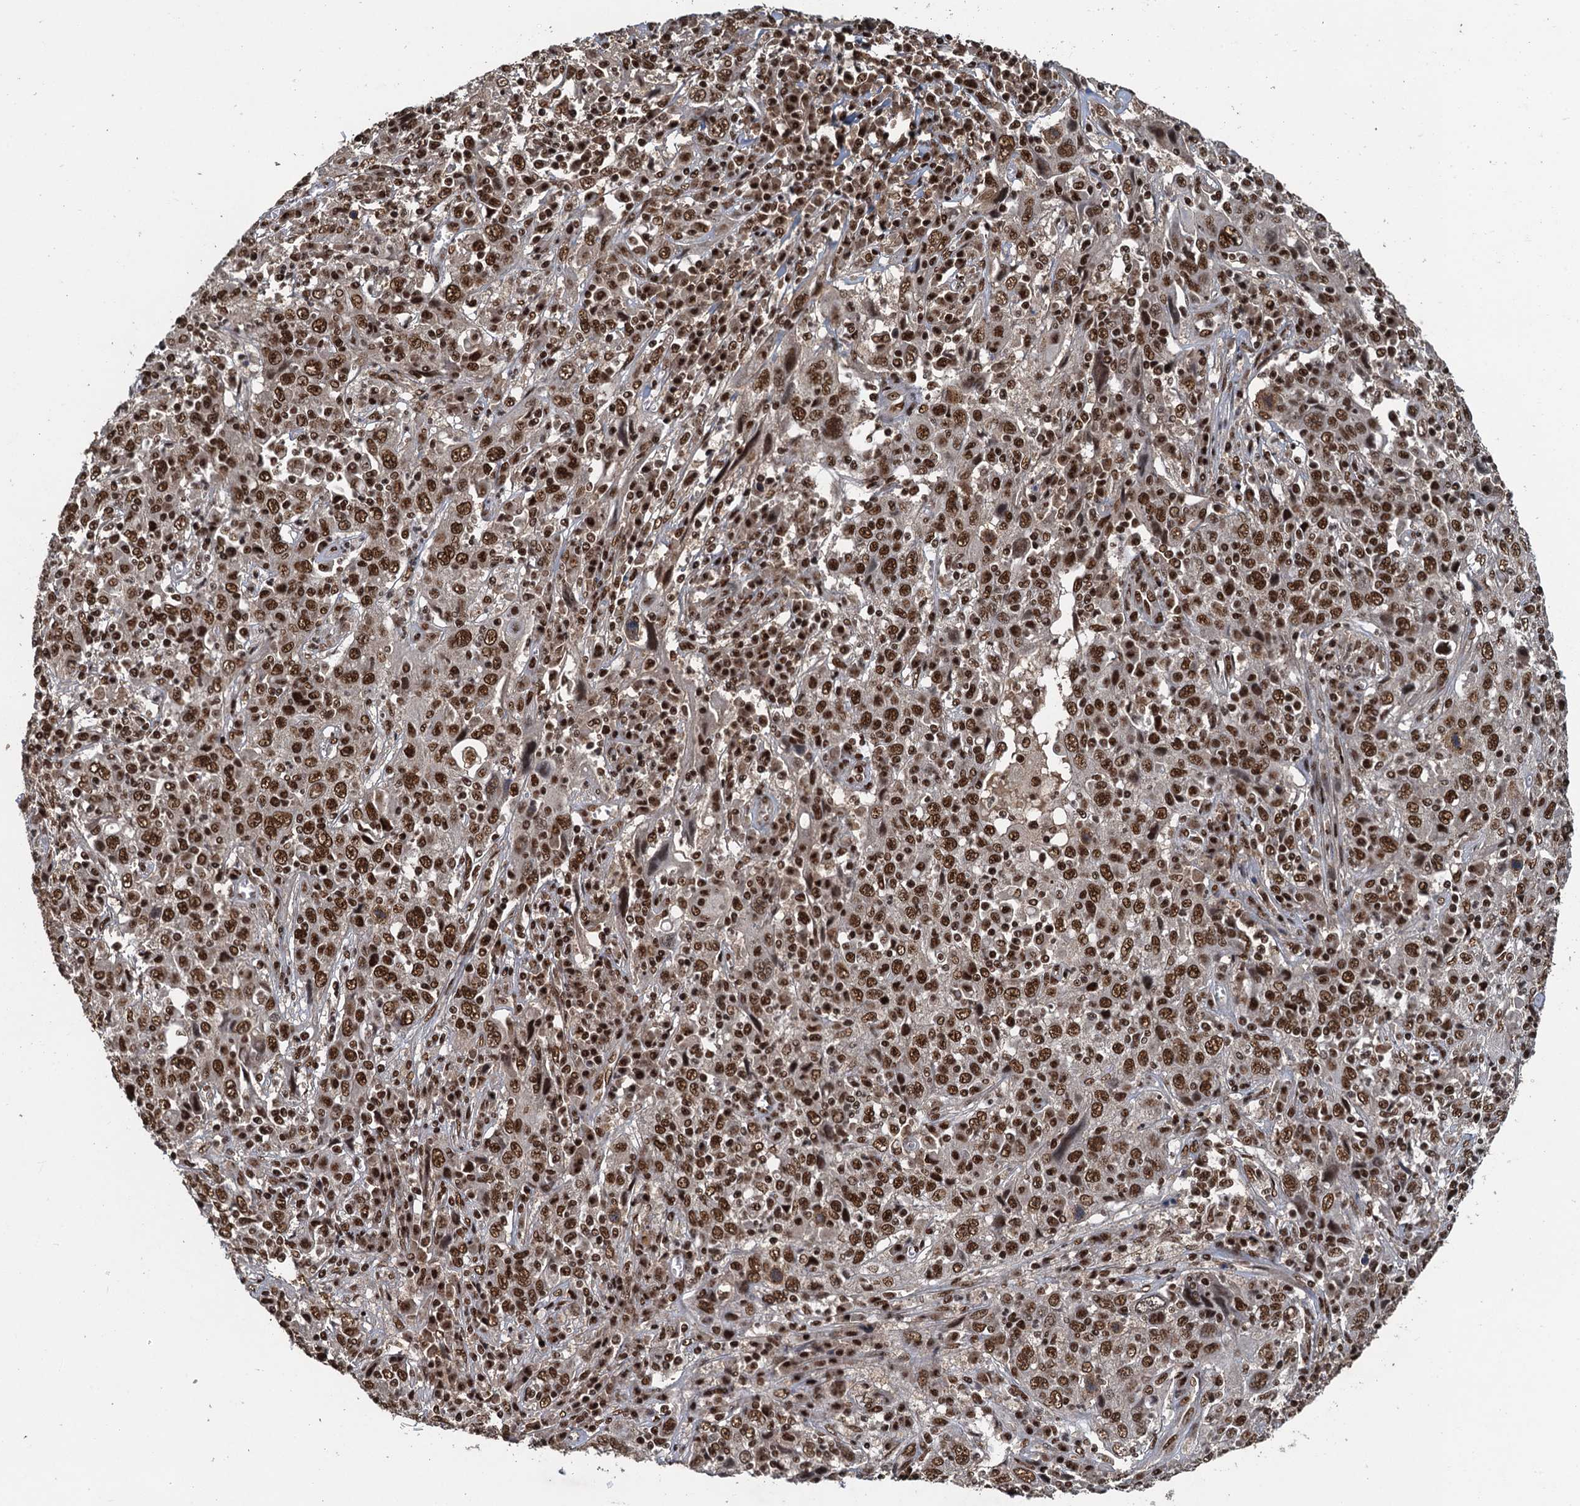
{"staining": {"intensity": "moderate", "quantity": ">75%", "location": "nuclear"}, "tissue": "cervical cancer", "cell_type": "Tumor cells", "image_type": "cancer", "snomed": [{"axis": "morphology", "description": "Squamous cell carcinoma, NOS"}, {"axis": "topography", "description": "Cervix"}], "caption": "About >75% of tumor cells in squamous cell carcinoma (cervical) demonstrate moderate nuclear protein expression as visualized by brown immunohistochemical staining.", "gene": "ZC3H18", "patient": {"sex": "female", "age": 46}}